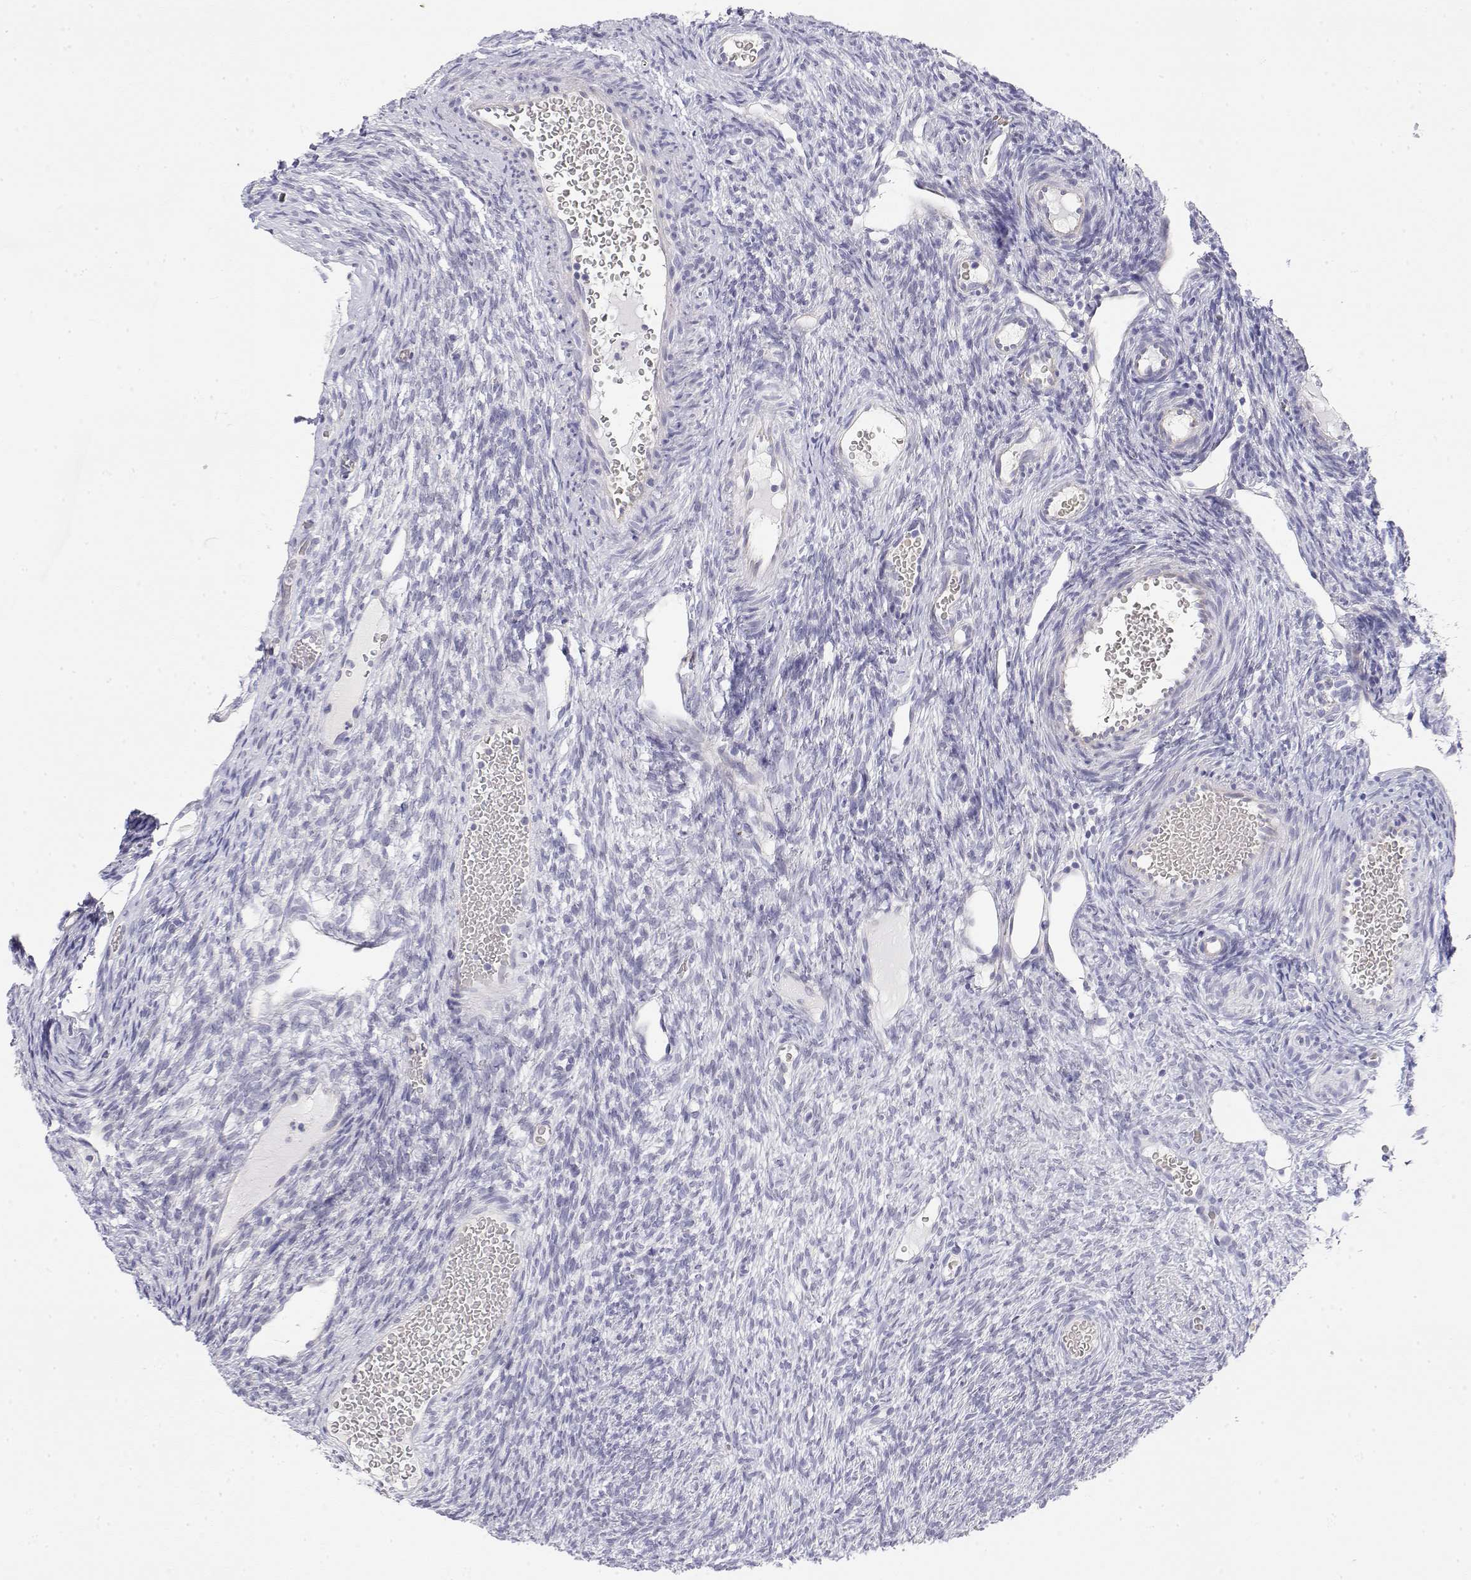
{"staining": {"intensity": "negative", "quantity": "none", "location": "none"}, "tissue": "ovary", "cell_type": "Follicle cells", "image_type": "normal", "snomed": [{"axis": "morphology", "description": "Normal tissue, NOS"}, {"axis": "topography", "description": "Ovary"}], "caption": "Immunohistochemistry photomicrograph of benign ovary stained for a protein (brown), which exhibits no expression in follicle cells.", "gene": "MISP", "patient": {"sex": "female", "age": 34}}